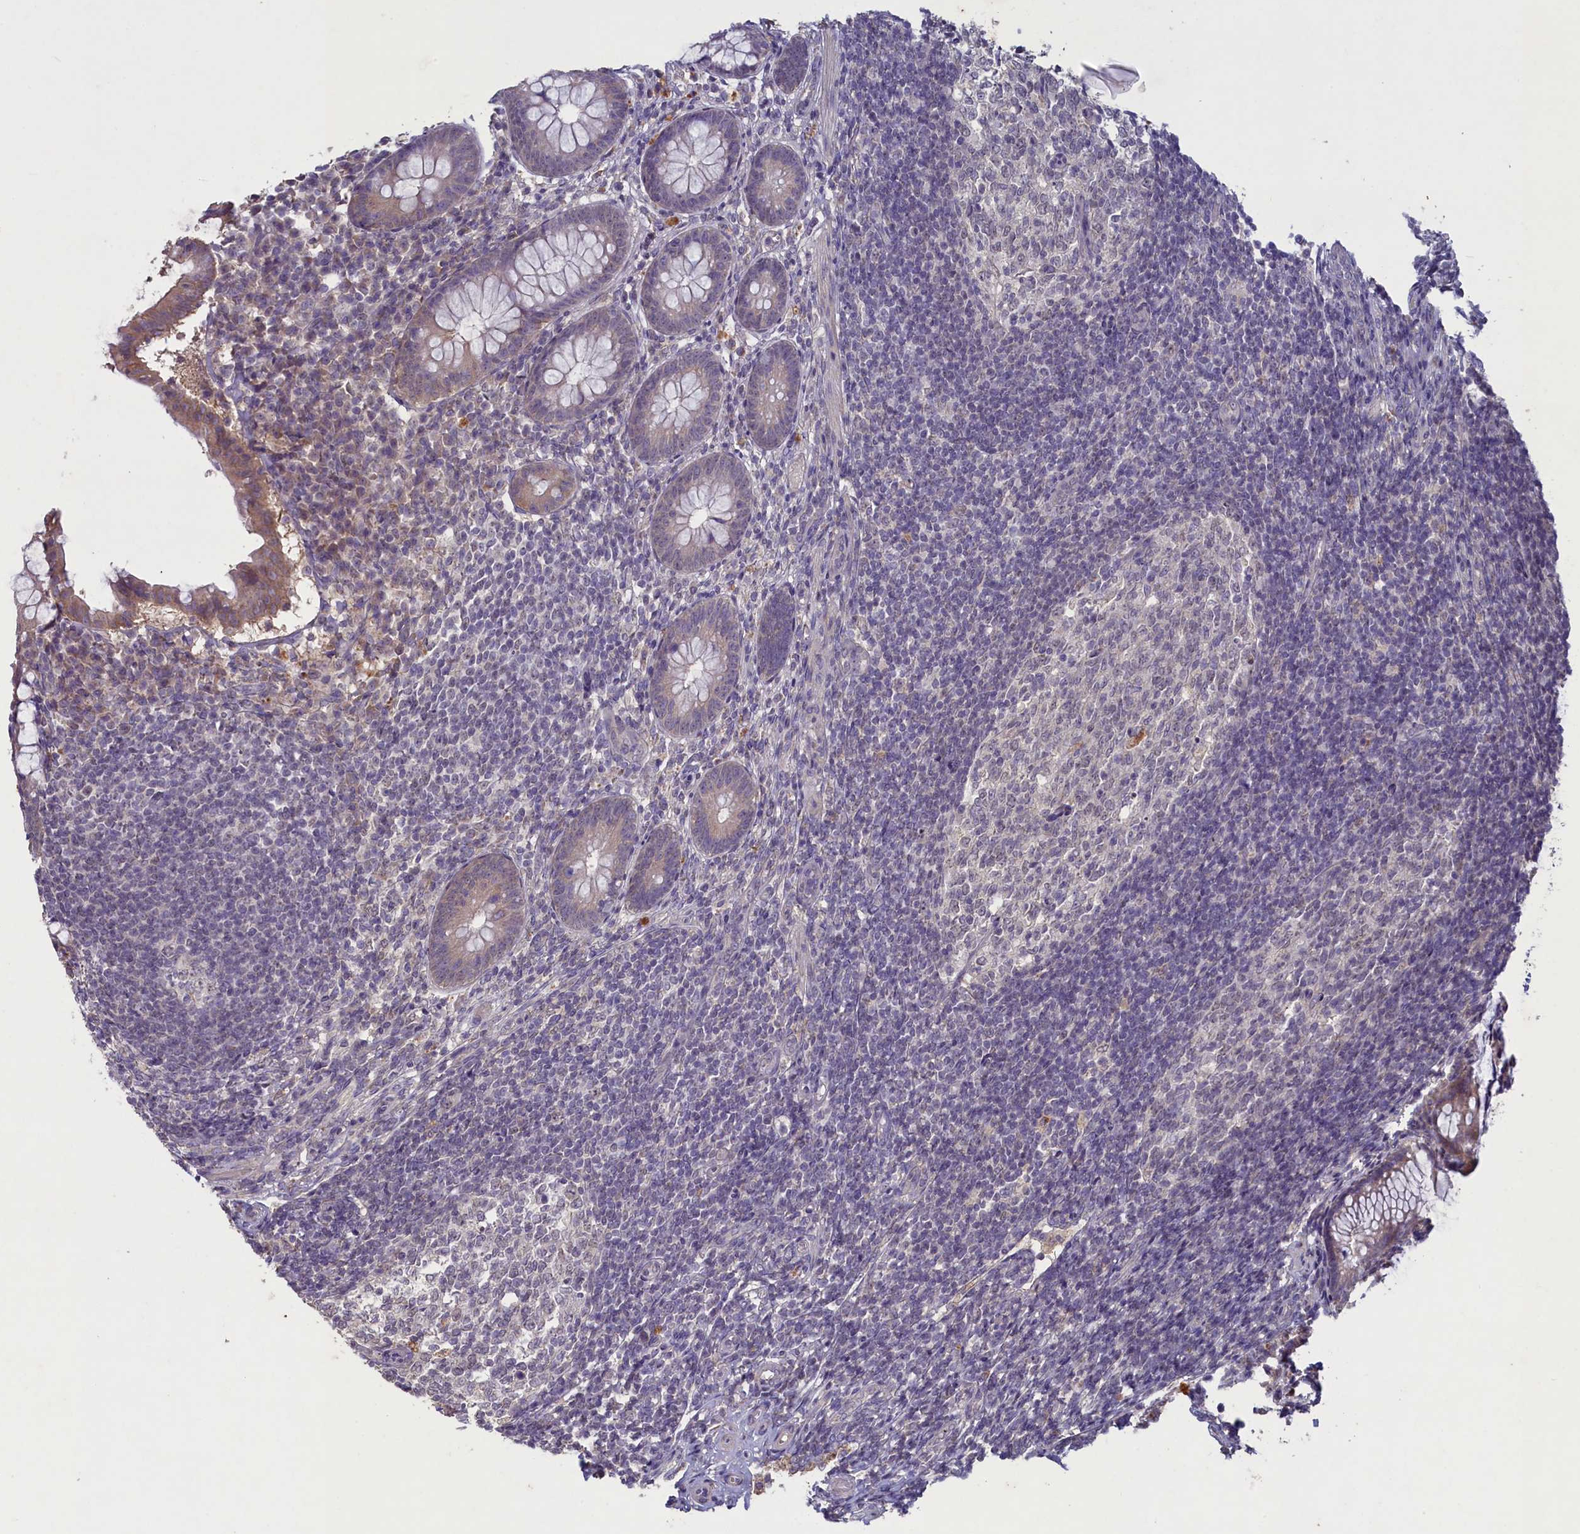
{"staining": {"intensity": "weak", "quantity": "25%-75%", "location": "cytoplasmic/membranous"}, "tissue": "appendix", "cell_type": "Glandular cells", "image_type": "normal", "snomed": [{"axis": "morphology", "description": "Normal tissue, NOS"}, {"axis": "topography", "description": "Appendix"}], "caption": "Protein staining by immunohistochemistry (IHC) reveals weak cytoplasmic/membranous expression in approximately 25%-75% of glandular cells in normal appendix.", "gene": "ATF7IP2", "patient": {"sex": "female", "age": 33}}